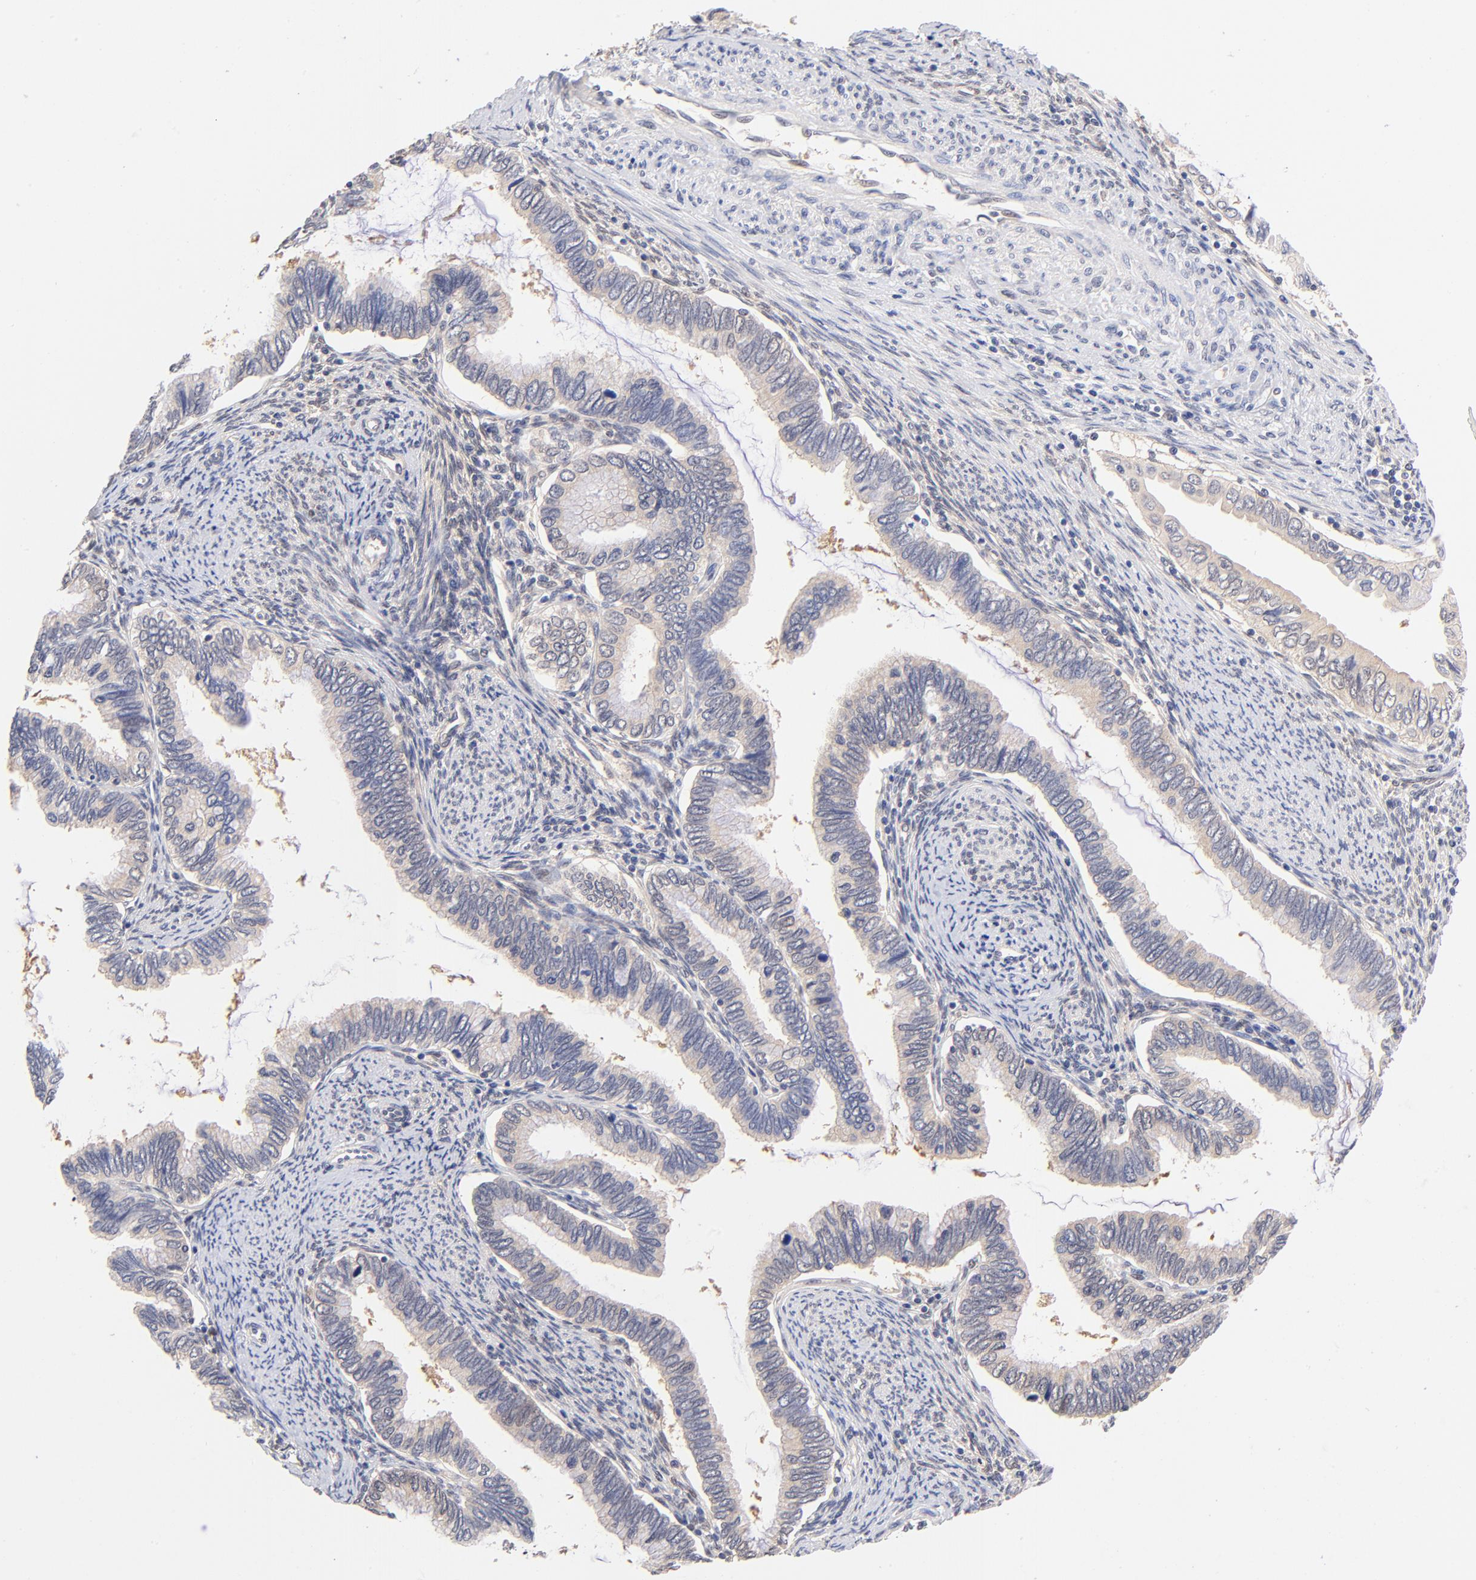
{"staining": {"intensity": "negative", "quantity": "none", "location": "none"}, "tissue": "cervical cancer", "cell_type": "Tumor cells", "image_type": "cancer", "snomed": [{"axis": "morphology", "description": "Adenocarcinoma, NOS"}, {"axis": "topography", "description": "Cervix"}], "caption": "High magnification brightfield microscopy of cervical adenocarcinoma stained with DAB (brown) and counterstained with hematoxylin (blue): tumor cells show no significant expression. (Immunohistochemistry (ihc), brightfield microscopy, high magnification).", "gene": "TXNL1", "patient": {"sex": "female", "age": 49}}